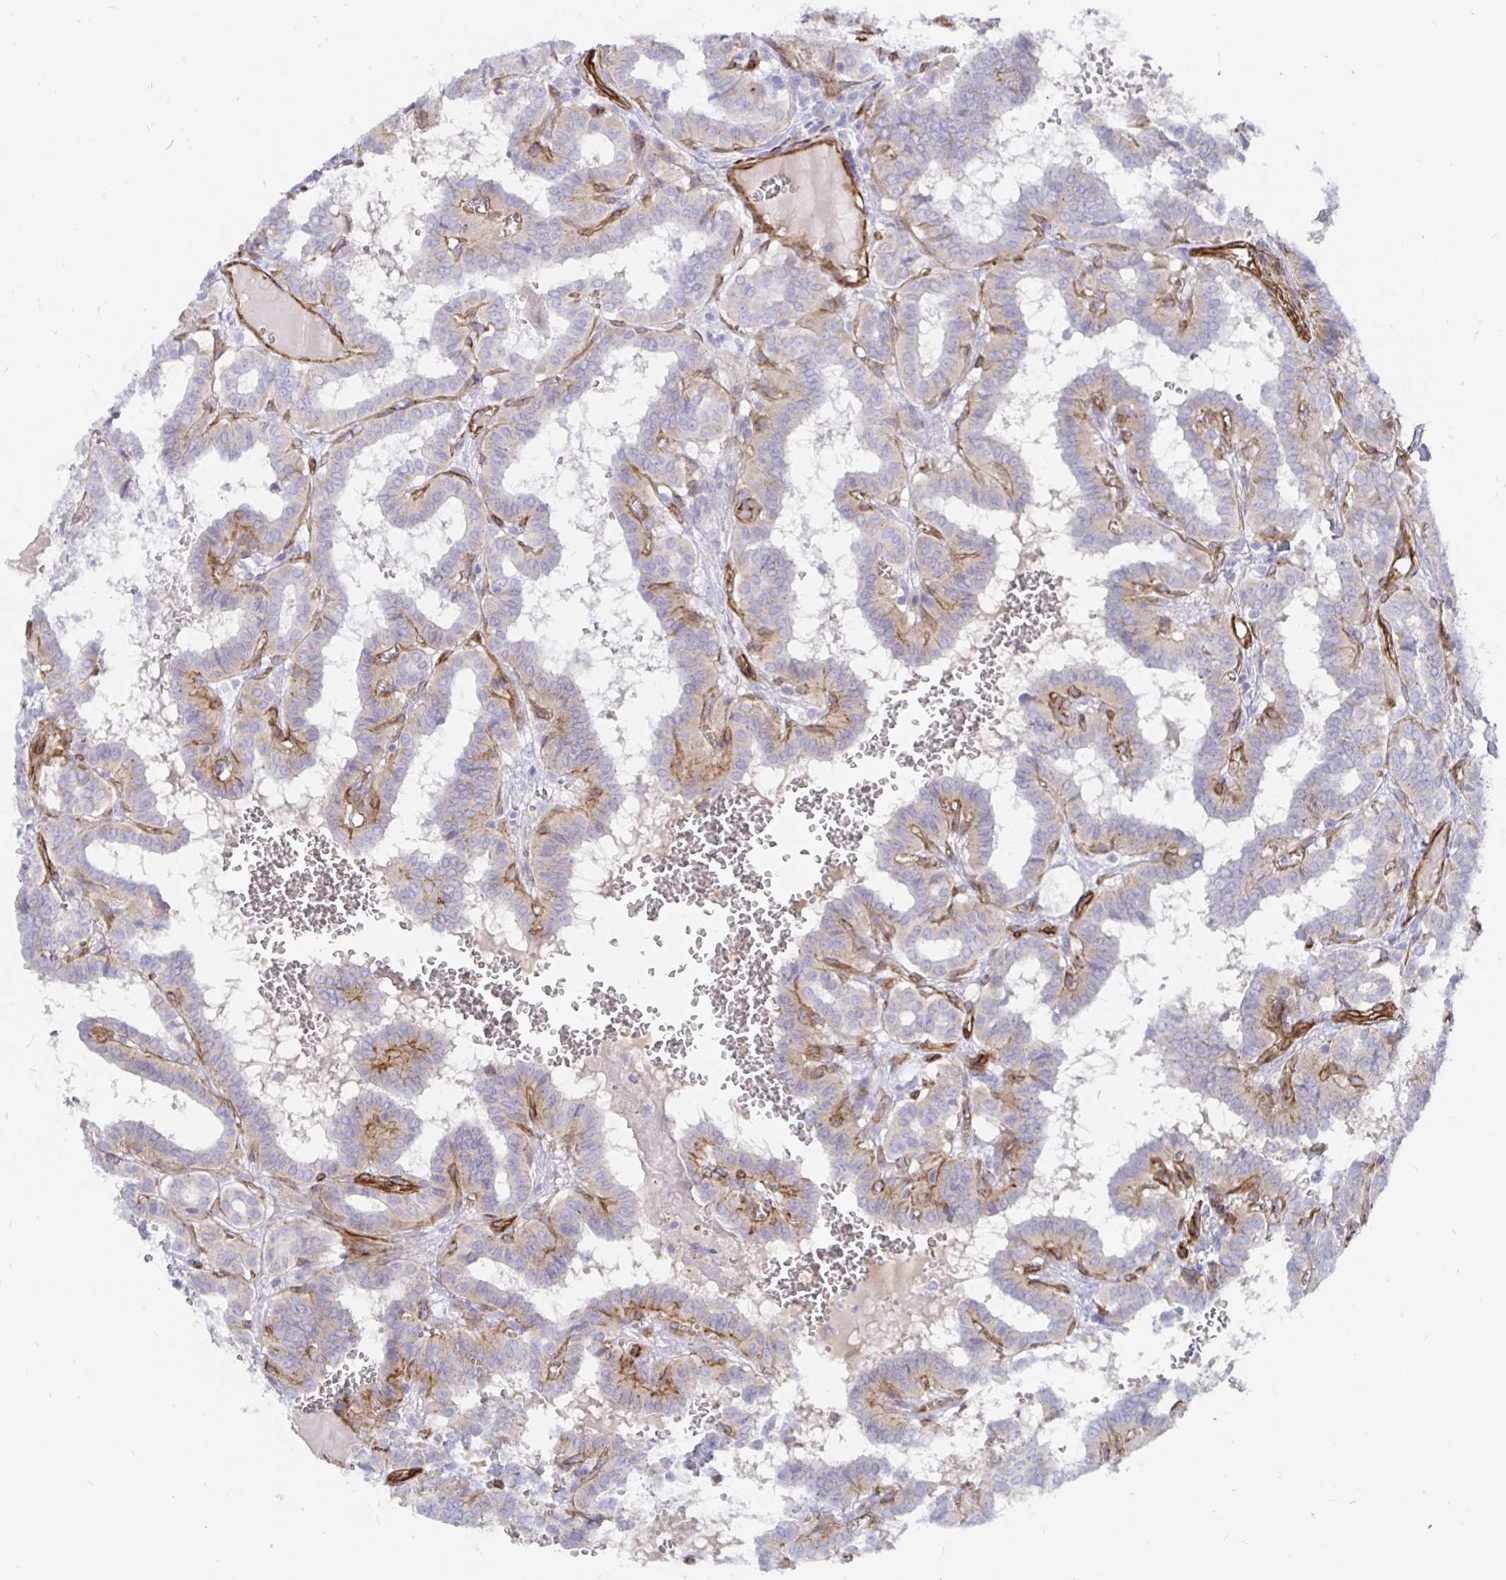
{"staining": {"intensity": "negative", "quantity": "none", "location": "none"}, "tissue": "thyroid cancer", "cell_type": "Tumor cells", "image_type": "cancer", "snomed": [{"axis": "morphology", "description": "Papillary adenocarcinoma, NOS"}, {"axis": "topography", "description": "Thyroid gland"}], "caption": "An image of thyroid papillary adenocarcinoma stained for a protein reveals no brown staining in tumor cells. The staining was performed using DAB (3,3'-diaminobenzidine) to visualize the protein expression in brown, while the nuclei were stained in blue with hematoxylin (Magnification: 20x).", "gene": "COX16", "patient": {"sex": "female", "age": 21}}